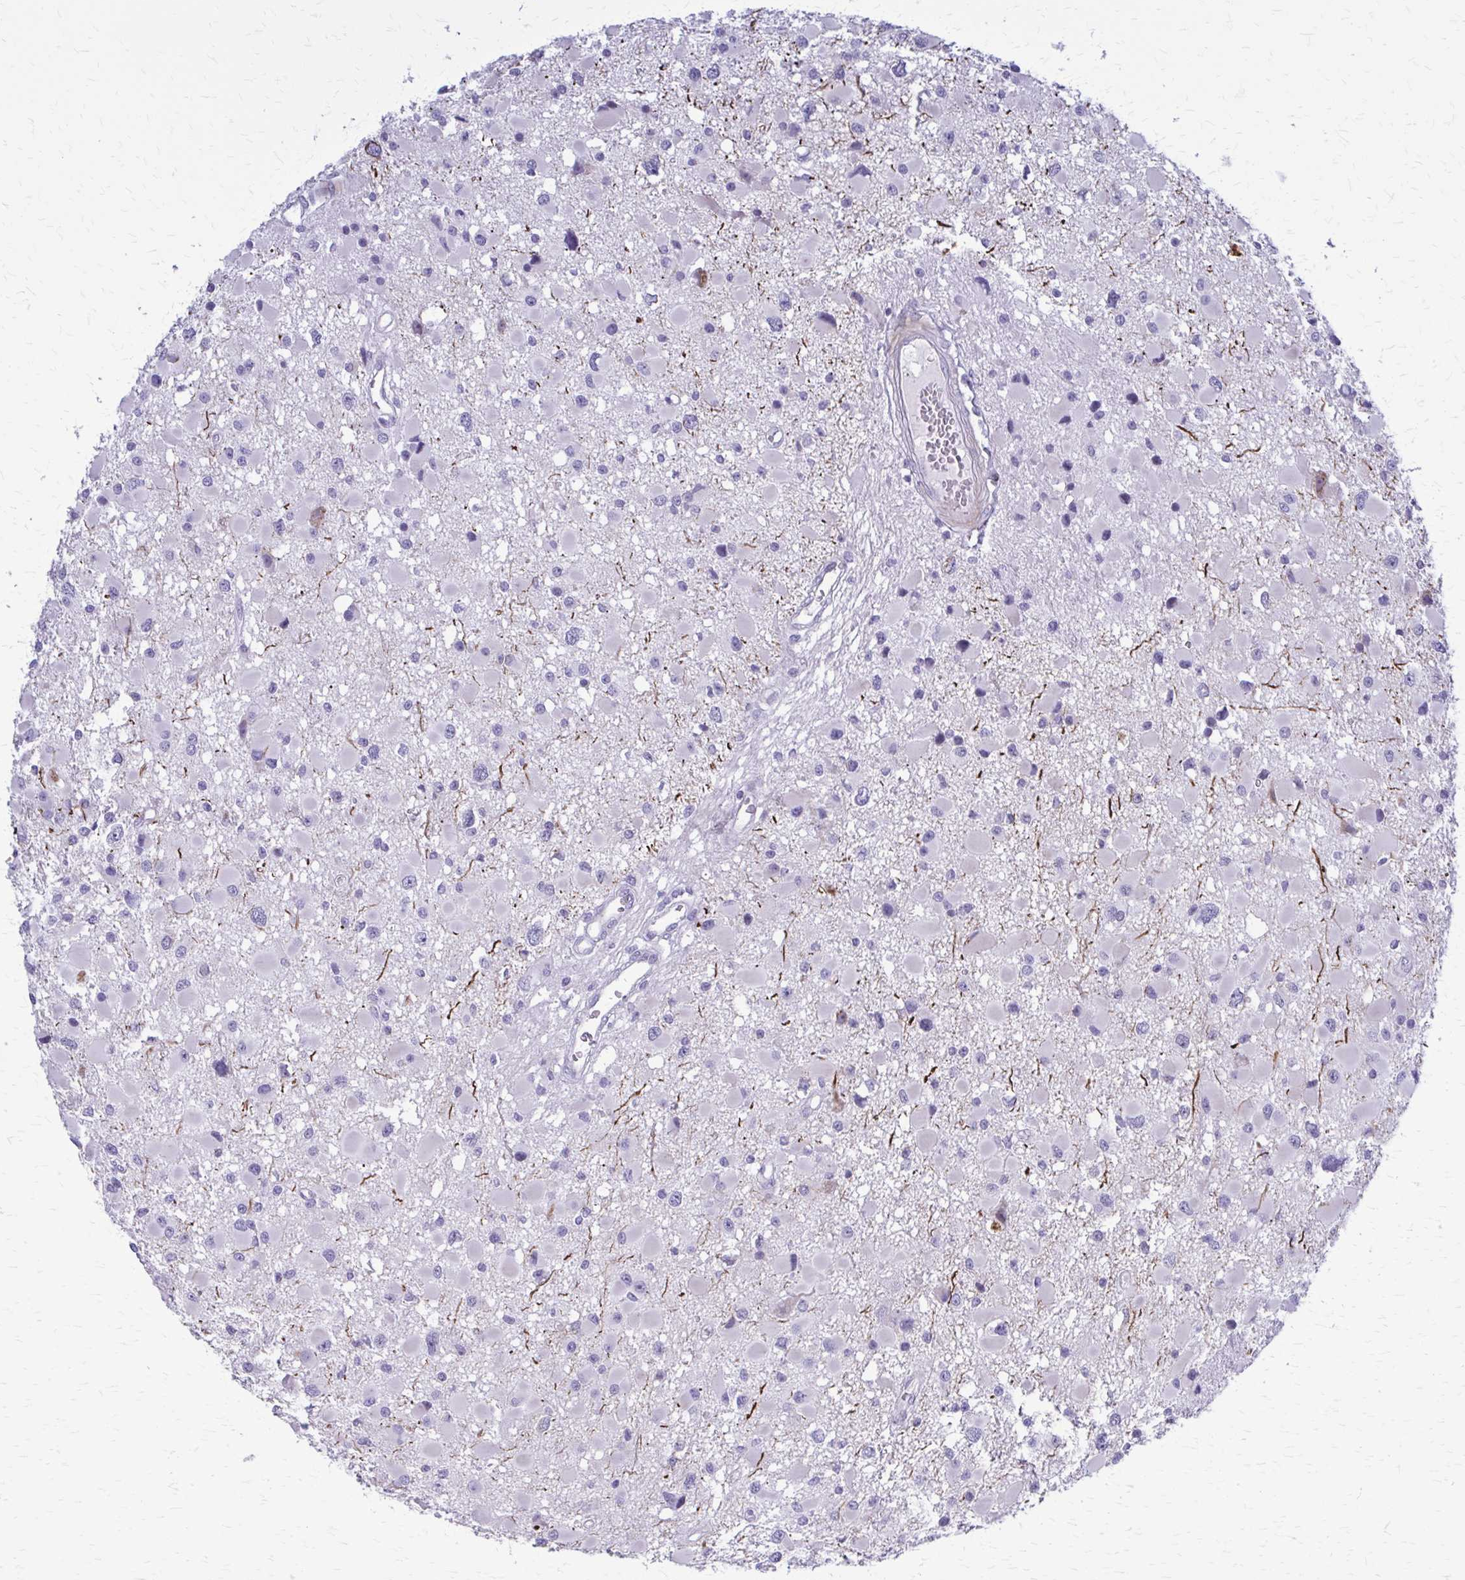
{"staining": {"intensity": "negative", "quantity": "none", "location": "none"}, "tissue": "glioma", "cell_type": "Tumor cells", "image_type": "cancer", "snomed": [{"axis": "morphology", "description": "Glioma, malignant, High grade"}, {"axis": "topography", "description": "Brain"}], "caption": "Protein analysis of glioma displays no significant expression in tumor cells. Nuclei are stained in blue.", "gene": "PEDS1", "patient": {"sex": "male", "age": 54}}